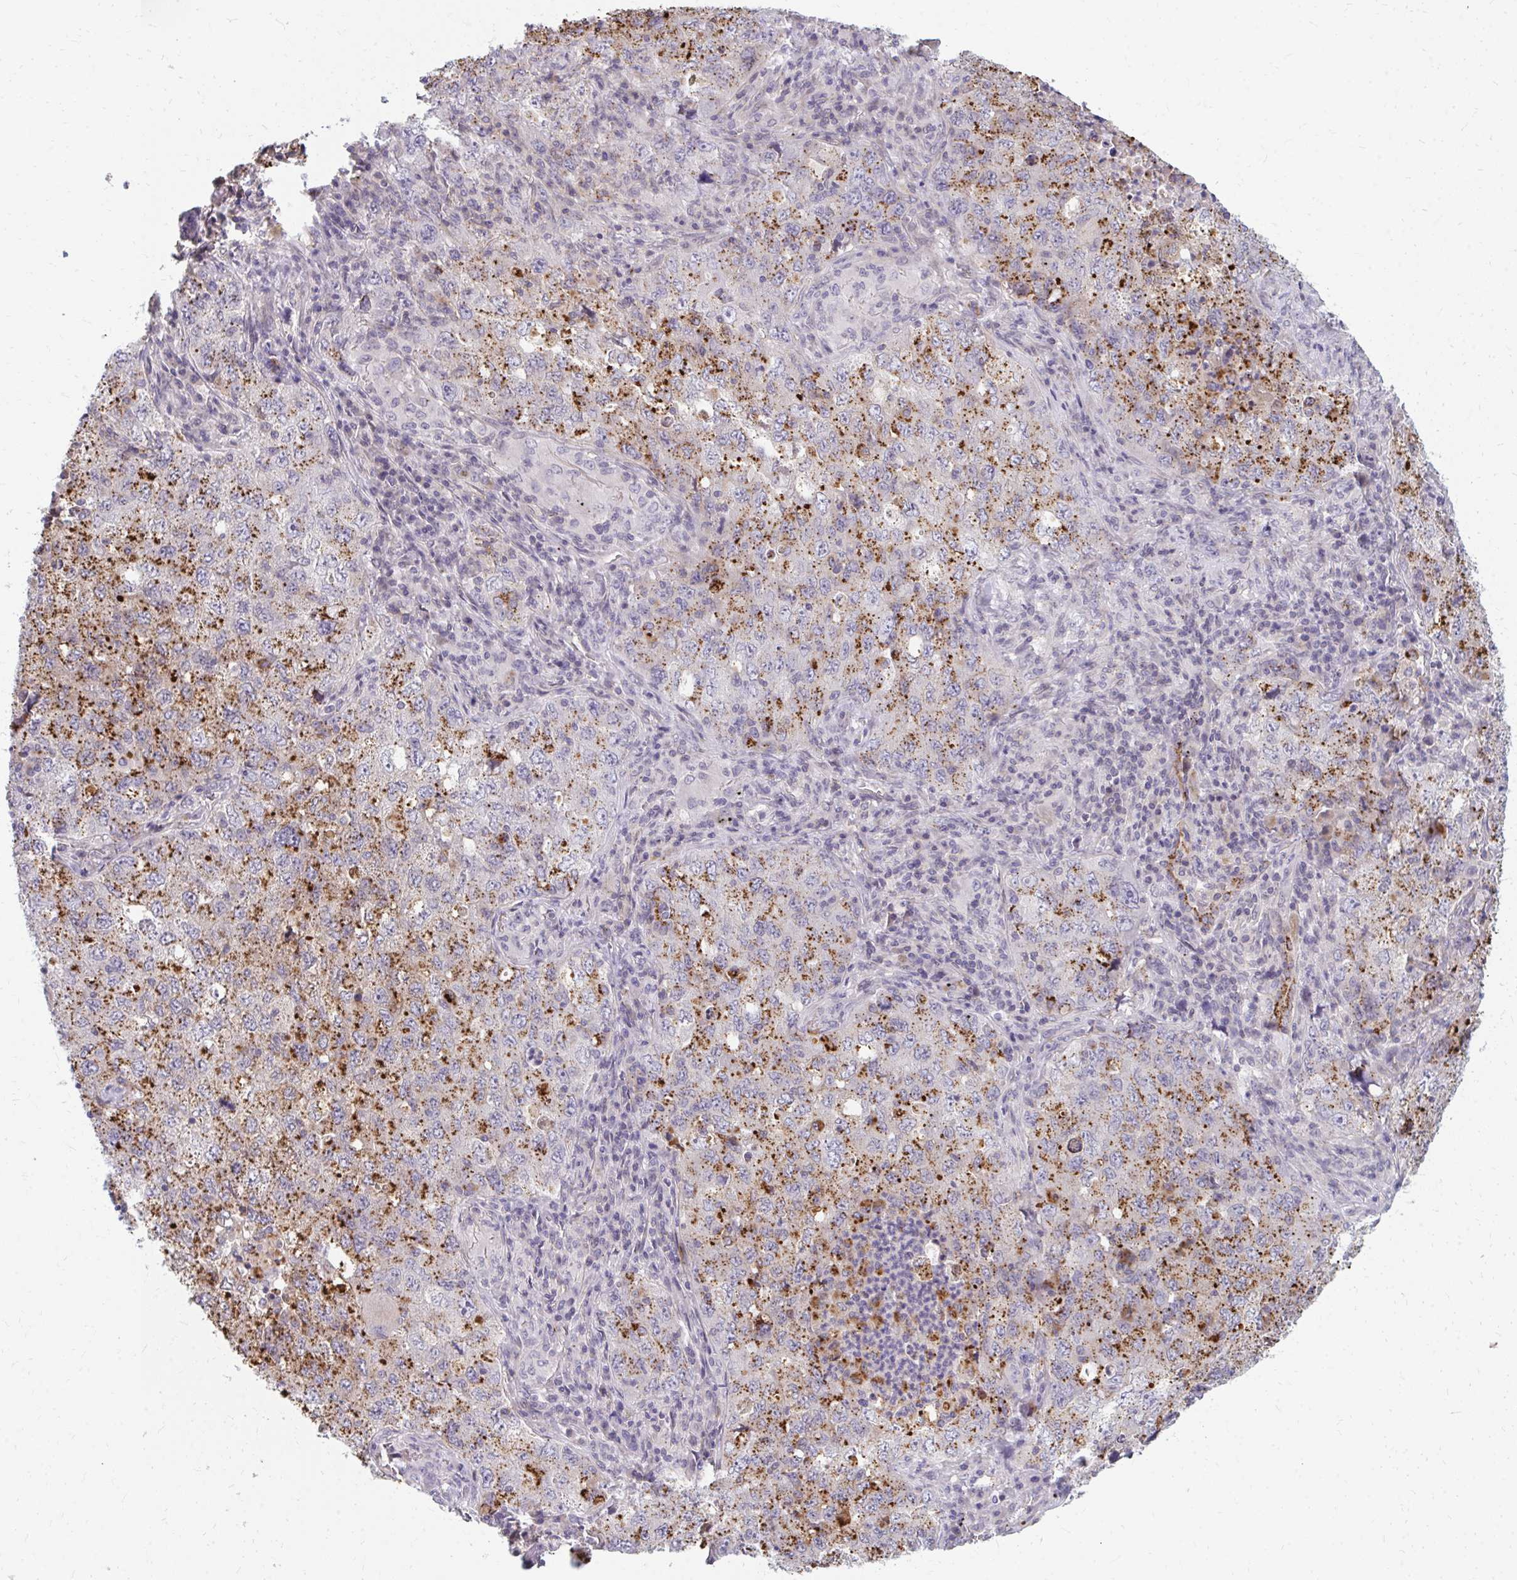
{"staining": {"intensity": "moderate", "quantity": ">75%", "location": "cytoplasmic/membranous"}, "tissue": "lung cancer", "cell_type": "Tumor cells", "image_type": "cancer", "snomed": [{"axis": "morphology", "description": "Adenocarcinoma, NOS"}, {"axis": "topography", "description": "Lung"}], "caption": "IHC histopathology image of human lung cancer (adenocarcinoma) stained for a protein (brown), which displays medium levels of moderate cytoplasmic/membranous staining in approximately >75% of tumor cells.", "gene": "GPC5", "patient": {"sex": "female", "age": 57}}